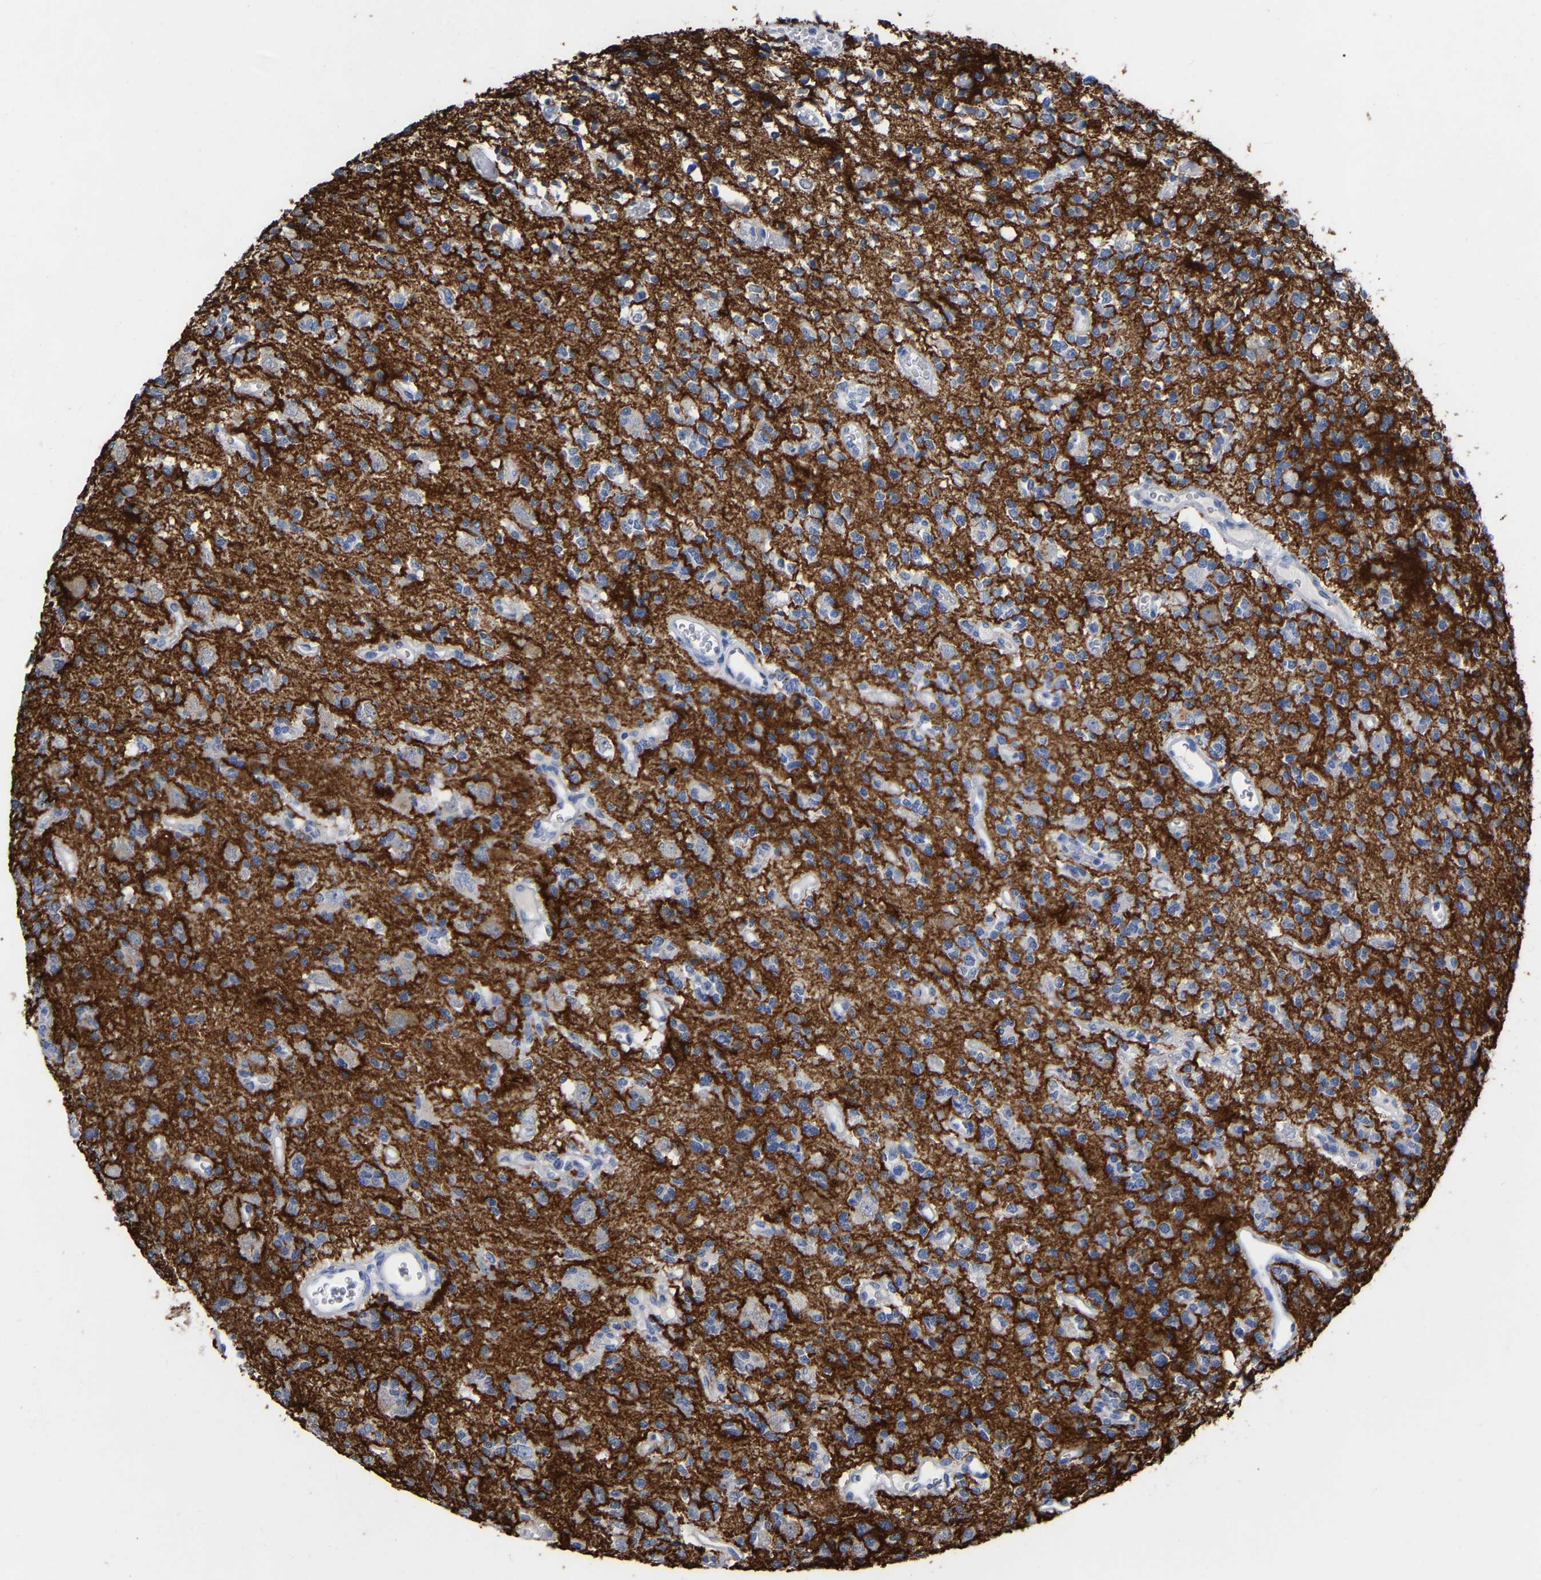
{"staining": {"intensity": "negative", "quantity": "none", "location": "none"}, "tissue": "glioma", "cell_type": "Tumor cells", "image_type": "cancer", "snomed": [{"axis": "morphology", "description": "Glioma, malignant, Low grade"}, {"axis": "topography", "description": "Brain"}], "caption": "Human malignant glioma (low-grade) stained for a protein using immunohistochemistry exhibits no staining in tumor cells.", "gene": "HAPLN1", "patient": {"sex": "male", "age": 38}}